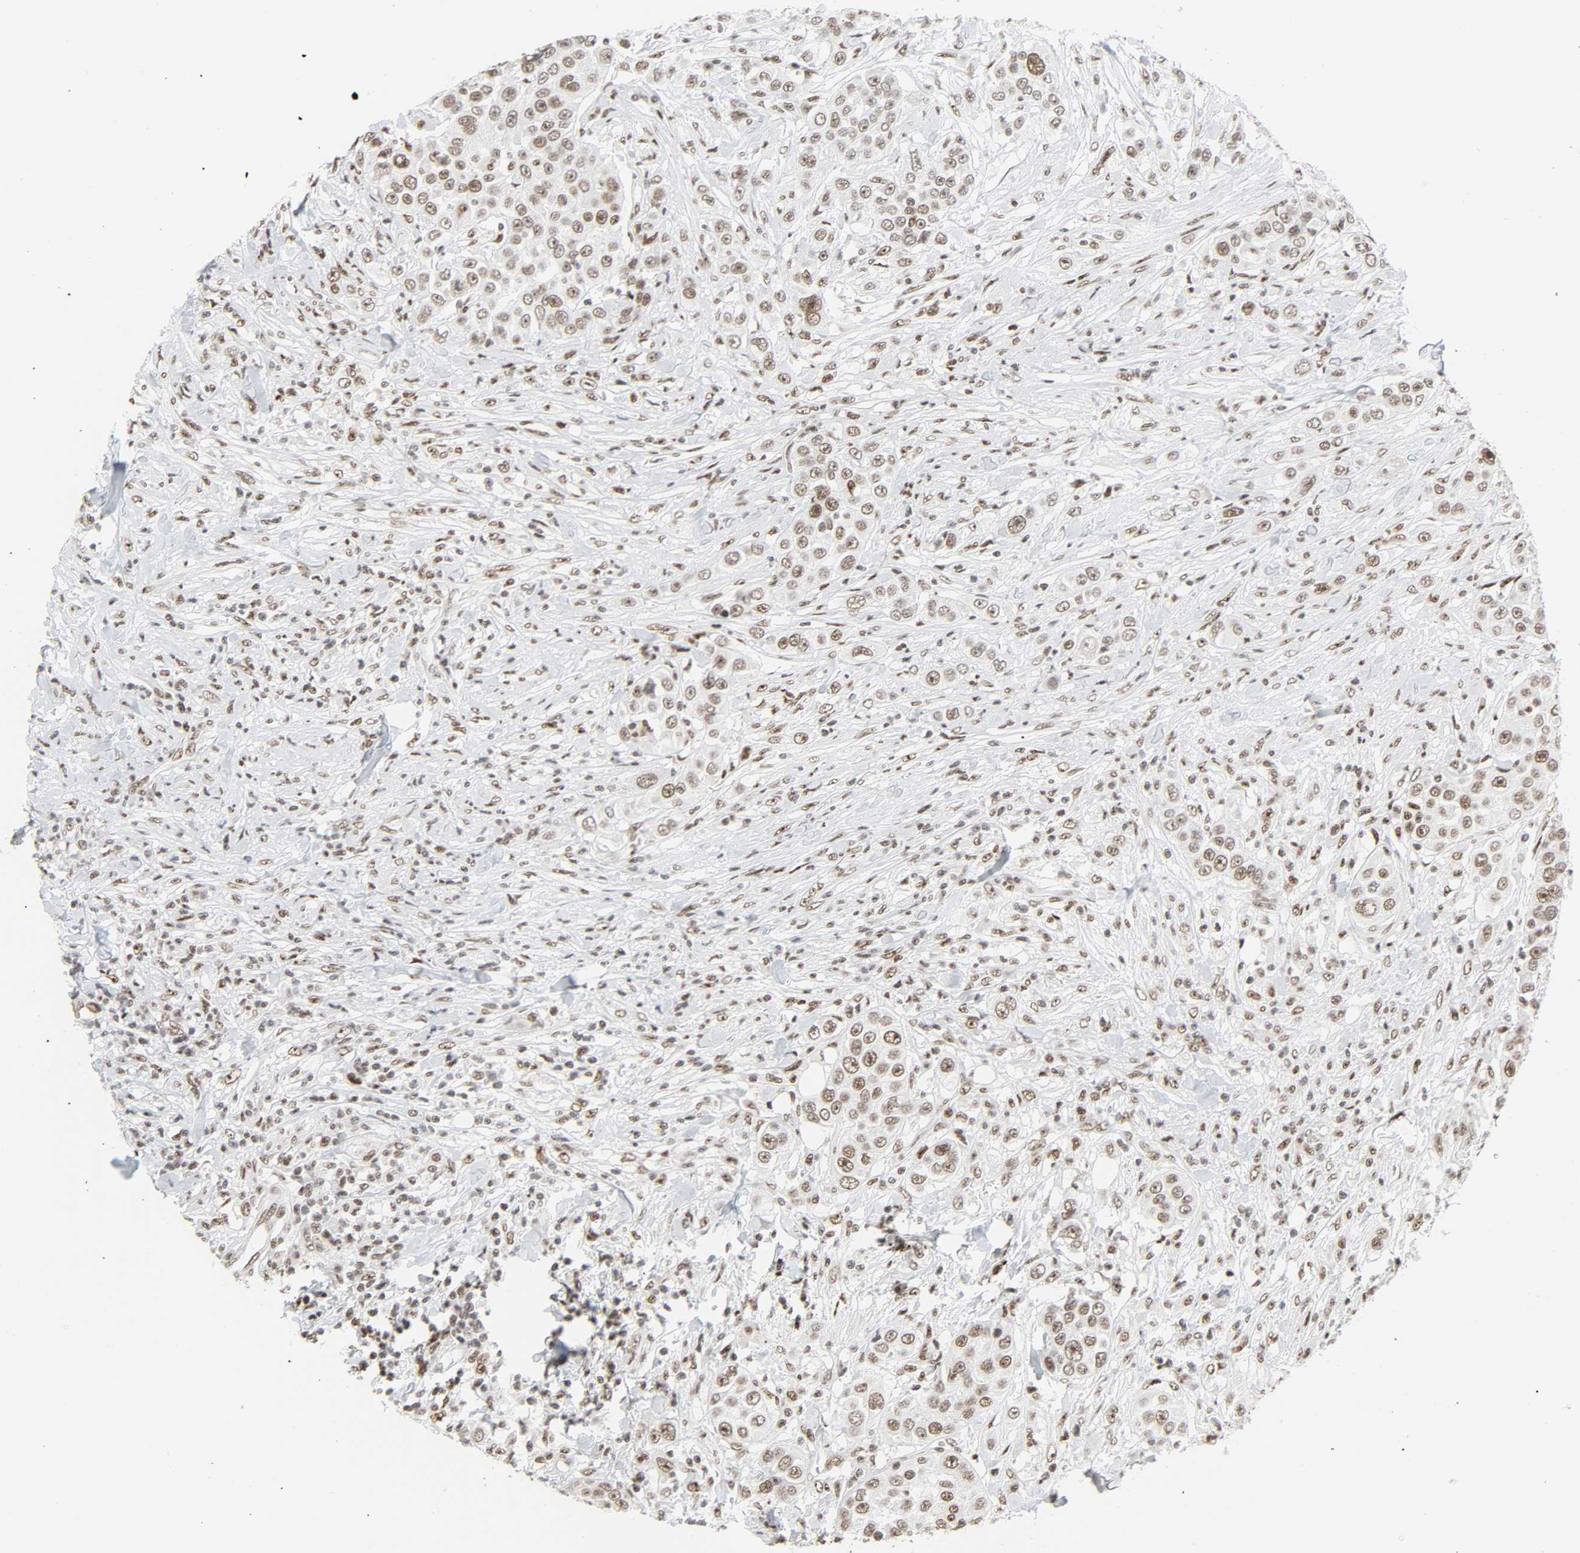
{"staining": {"intensity": "moderate", "quantity": ">75%", "location": "nuclear"}, "tissue": "urothelial cancer", "cell_type": "Tumor cells", "image_type": "cancer", "snomed": [{"axis": "morphology", "description": "Urothelial carcinoma, High grade"}, {"axis": "topography", "description": "Urinary bladder"}], "caption": "Protein expression analysis of urothelial carcinoma (high-grade) exhibits moderate nuclear positivity in about >75% of tumor cells. (DAB IHC, brown staining for protein, blue staining for nuclei).", "gene": "CDK7", "patient": {"sex": "female", "age": 80}}